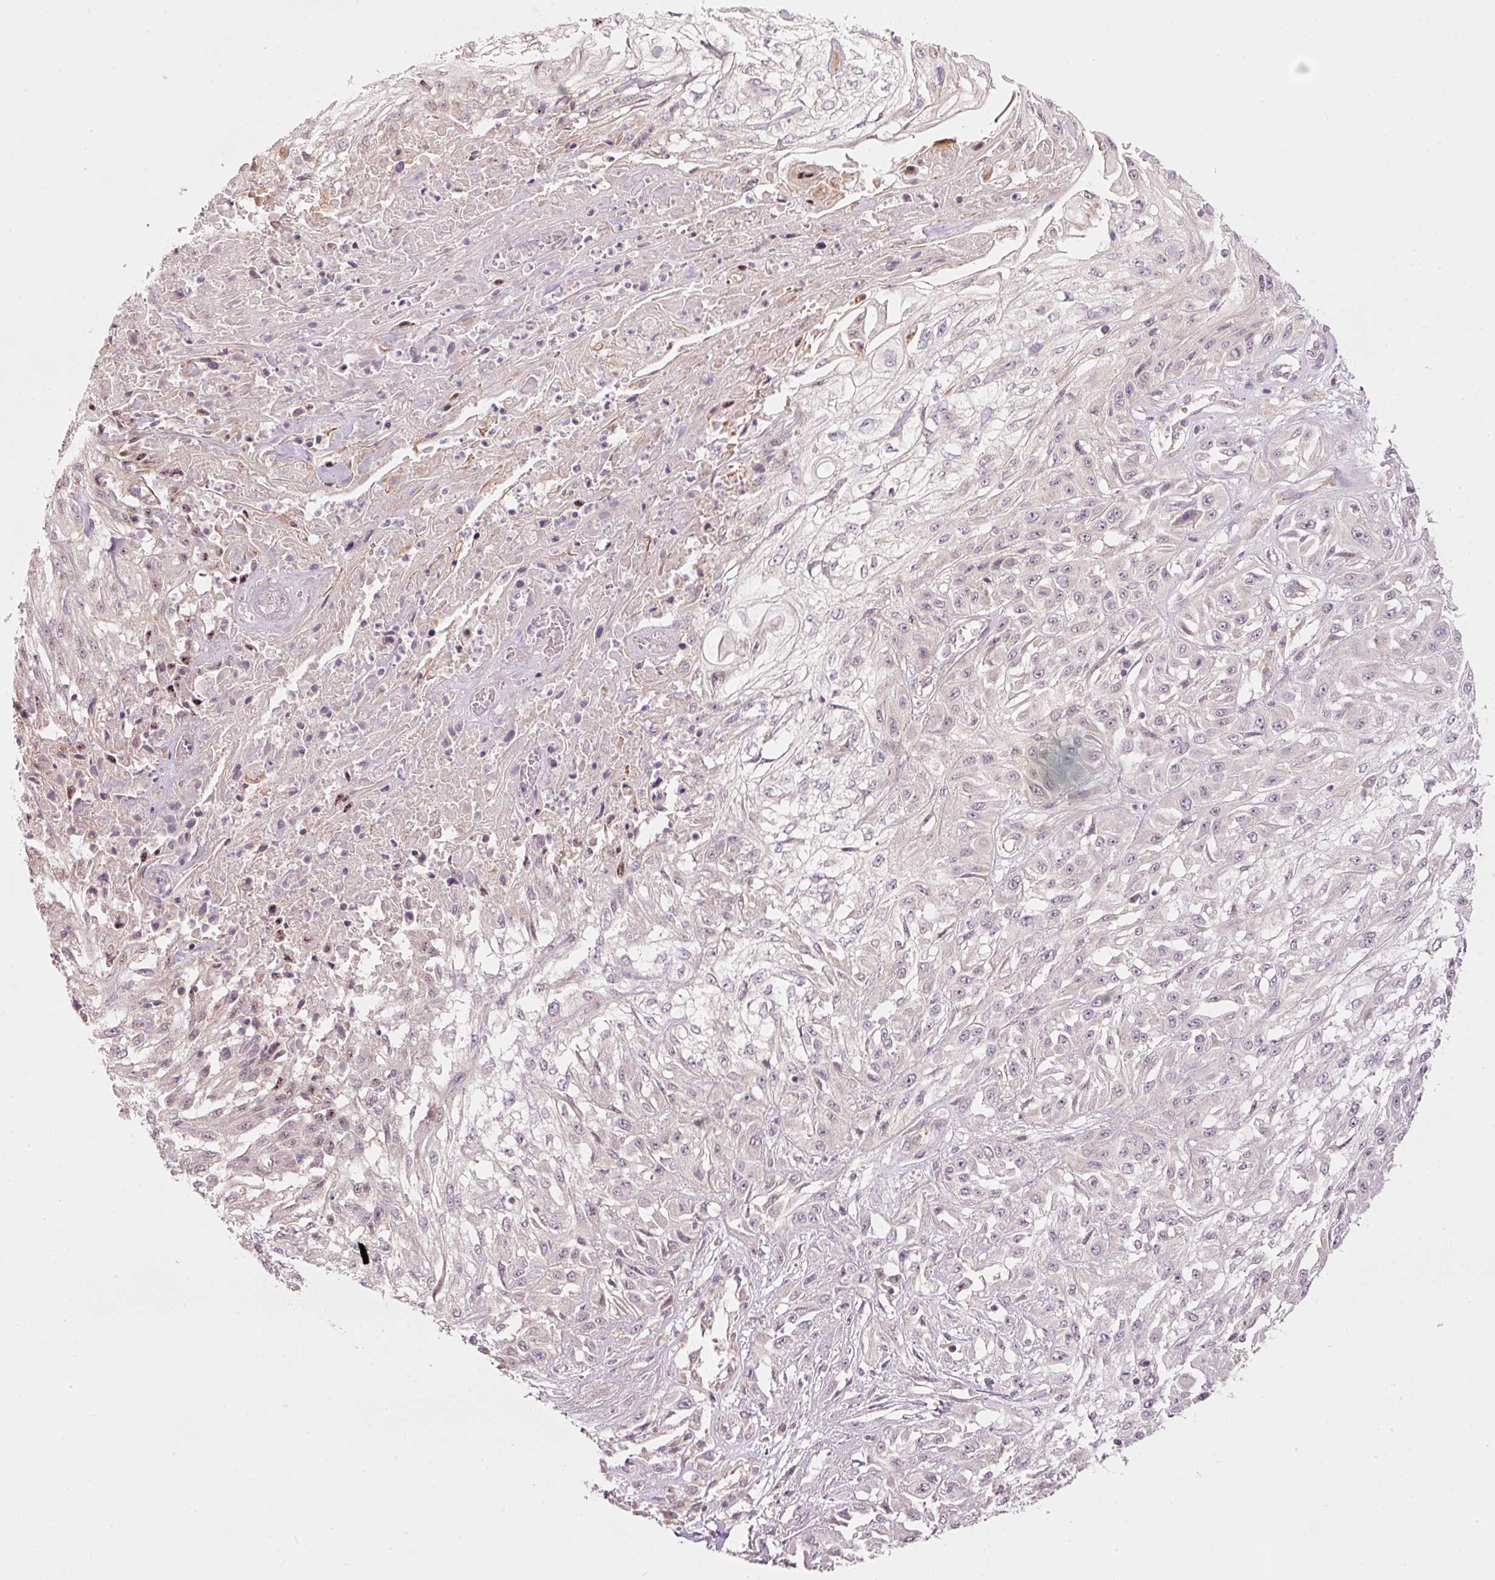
{"staining": {"intensity": "negative", "quantity": "none", "location": "none"}, "tissue": "skin cancer", "cell_type": "Tumor cells", "image_type": "cancer", "snomed": [{"axis": "morphology", "description": "Squamous cell carcinoma, NOS"}, {"axis": "morphology", "description": "Squamous cell carcinoma, metastatic, NOS"}, {"axis": "topography", "description": "Skin"}, {"axis": "topography", "description": "Lymph node"}], "caption": "Immunohistochemical staining of human metastatic squamous cell carcinoma (skin) demonstrates no significant staining in tumor cells.", "gene": "MAP10", "patient": {"sex": "male", "age": 75}}